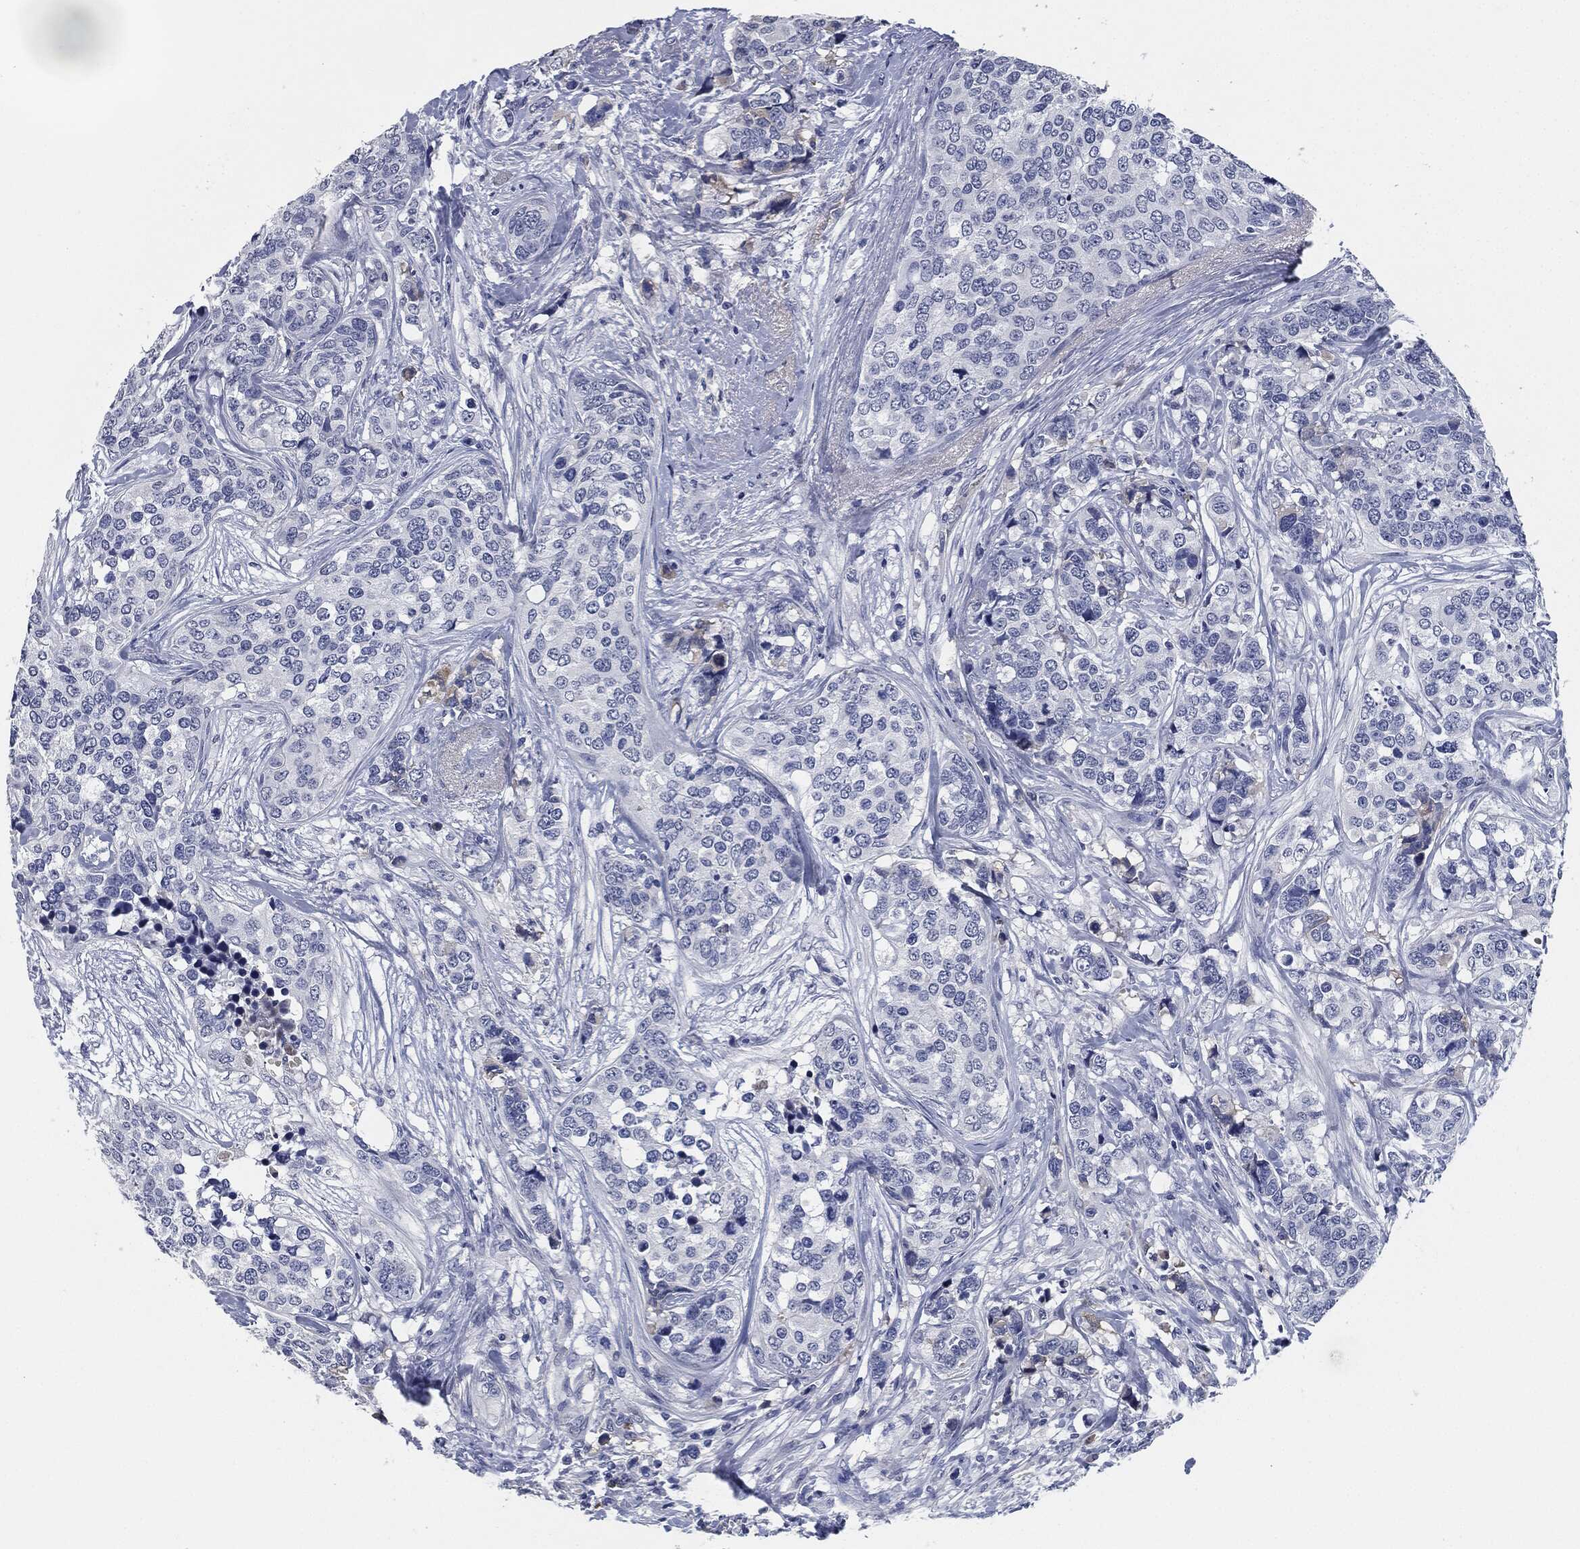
{"staining": {"intensity": "negative", "quantity": "none", "location": "none"}, "tissue": "breast cancer", "cell_type": "Tumor cells", "image_type": "cancer", "snomed": [{"axis": "morphology", "description": "Lobular carcinoma"}, {"axis": "topography", "description": "Breast"}], "caption": "There is no significant expression in tumor cells of breast cancer.", "gene": "SIGLEC7", "patient": {"sex": "female", "age": 59}}